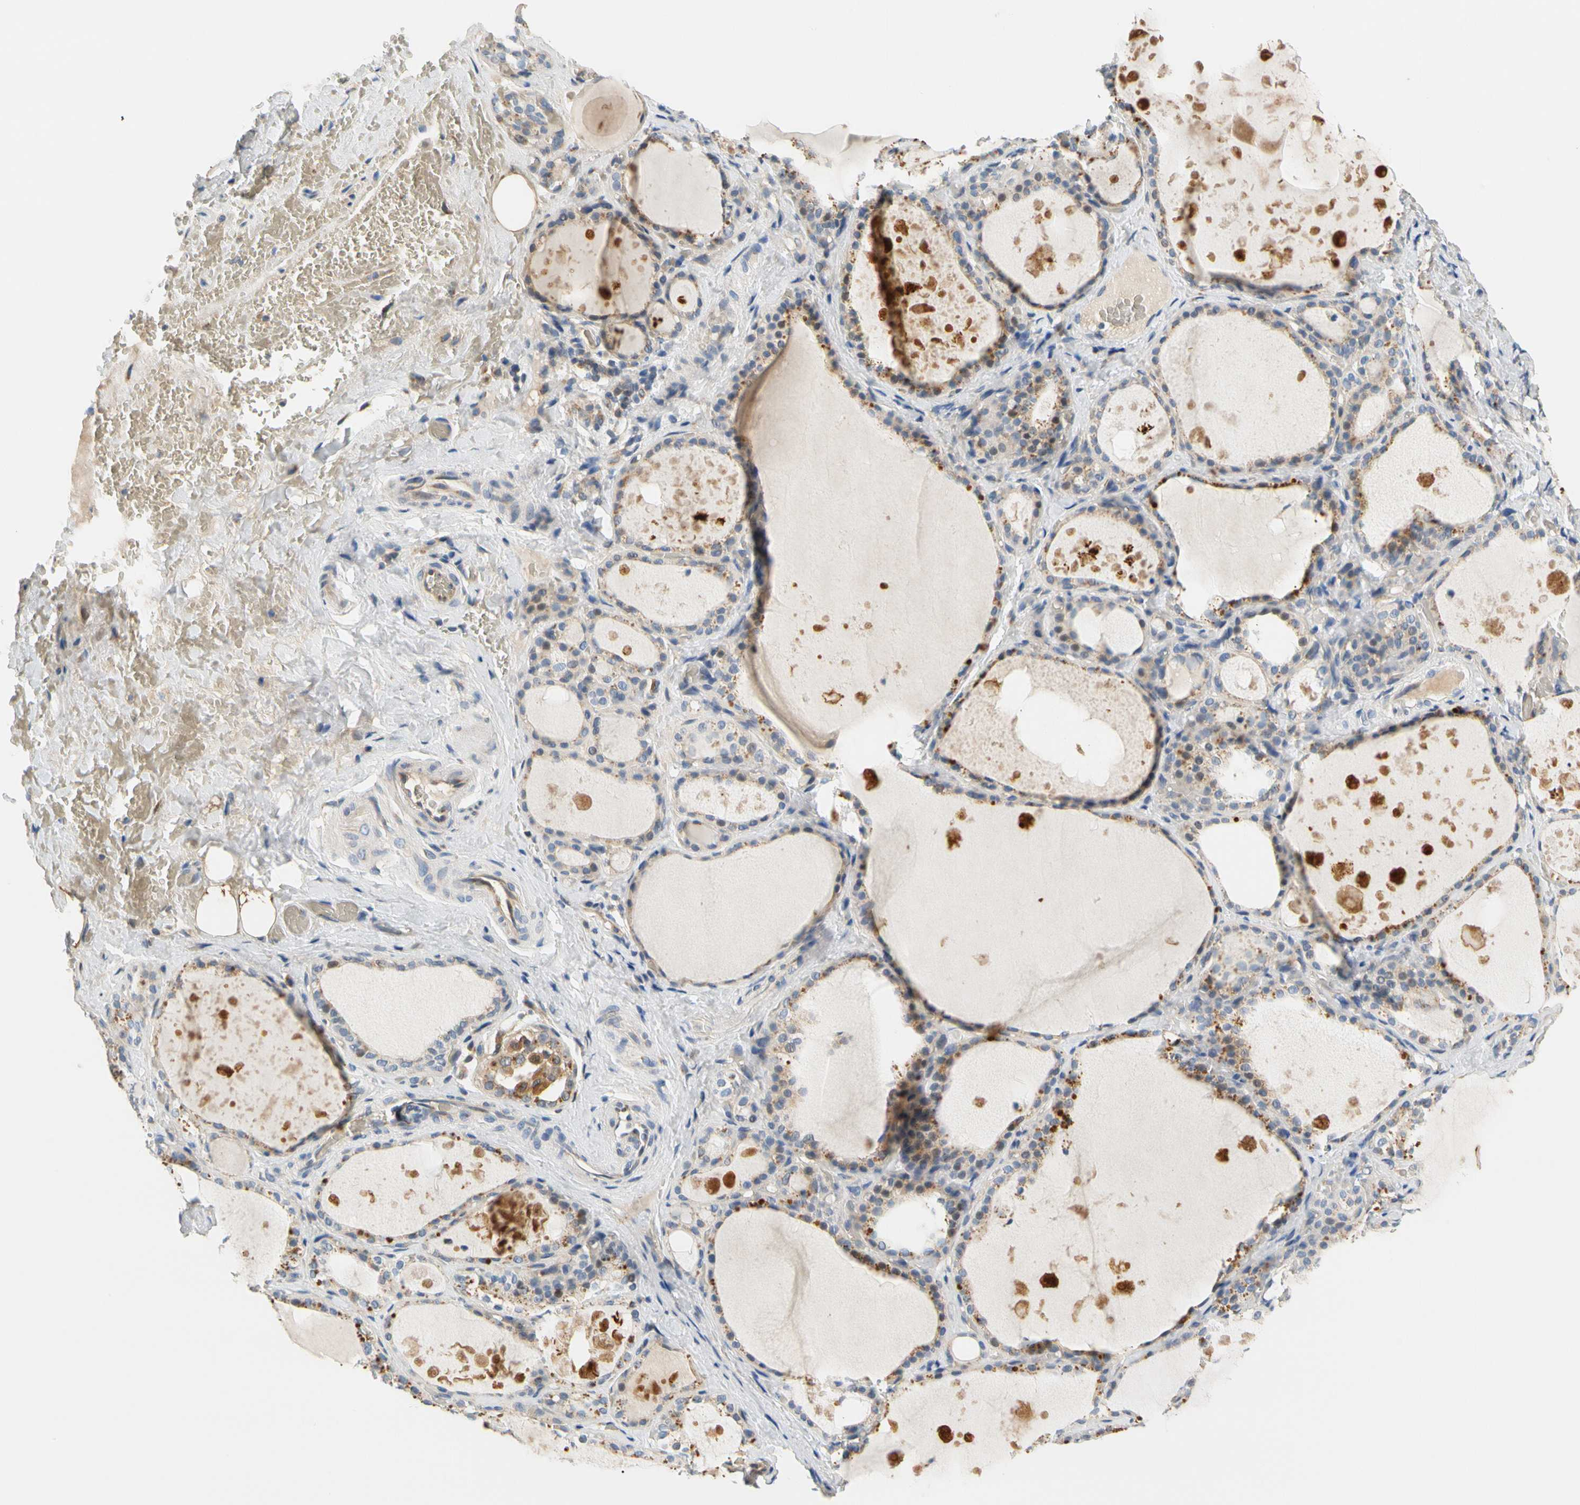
{"staining": {"intensity": "moderate", "quantity": "<25%", "location": "cytoplasmic/membranous"}, "tissue": "thyroid gland", "cell_type": "Glandular cells", "image_type": "normal", "snomed": [{"axis": "morphology", "description": "Normal tissue, NOS"}, {"axis": "topography", "description": "Thyroid gland"}], "caption": "A micrograph showing moderate cytoplasmic/membranous staining in approximately <25% of glandular cells in benign thyroid gland, as visualized by brown immunohistochemical staining.", "gene": "GPSM2", "patient": {"sex": "male", "age": 61}}